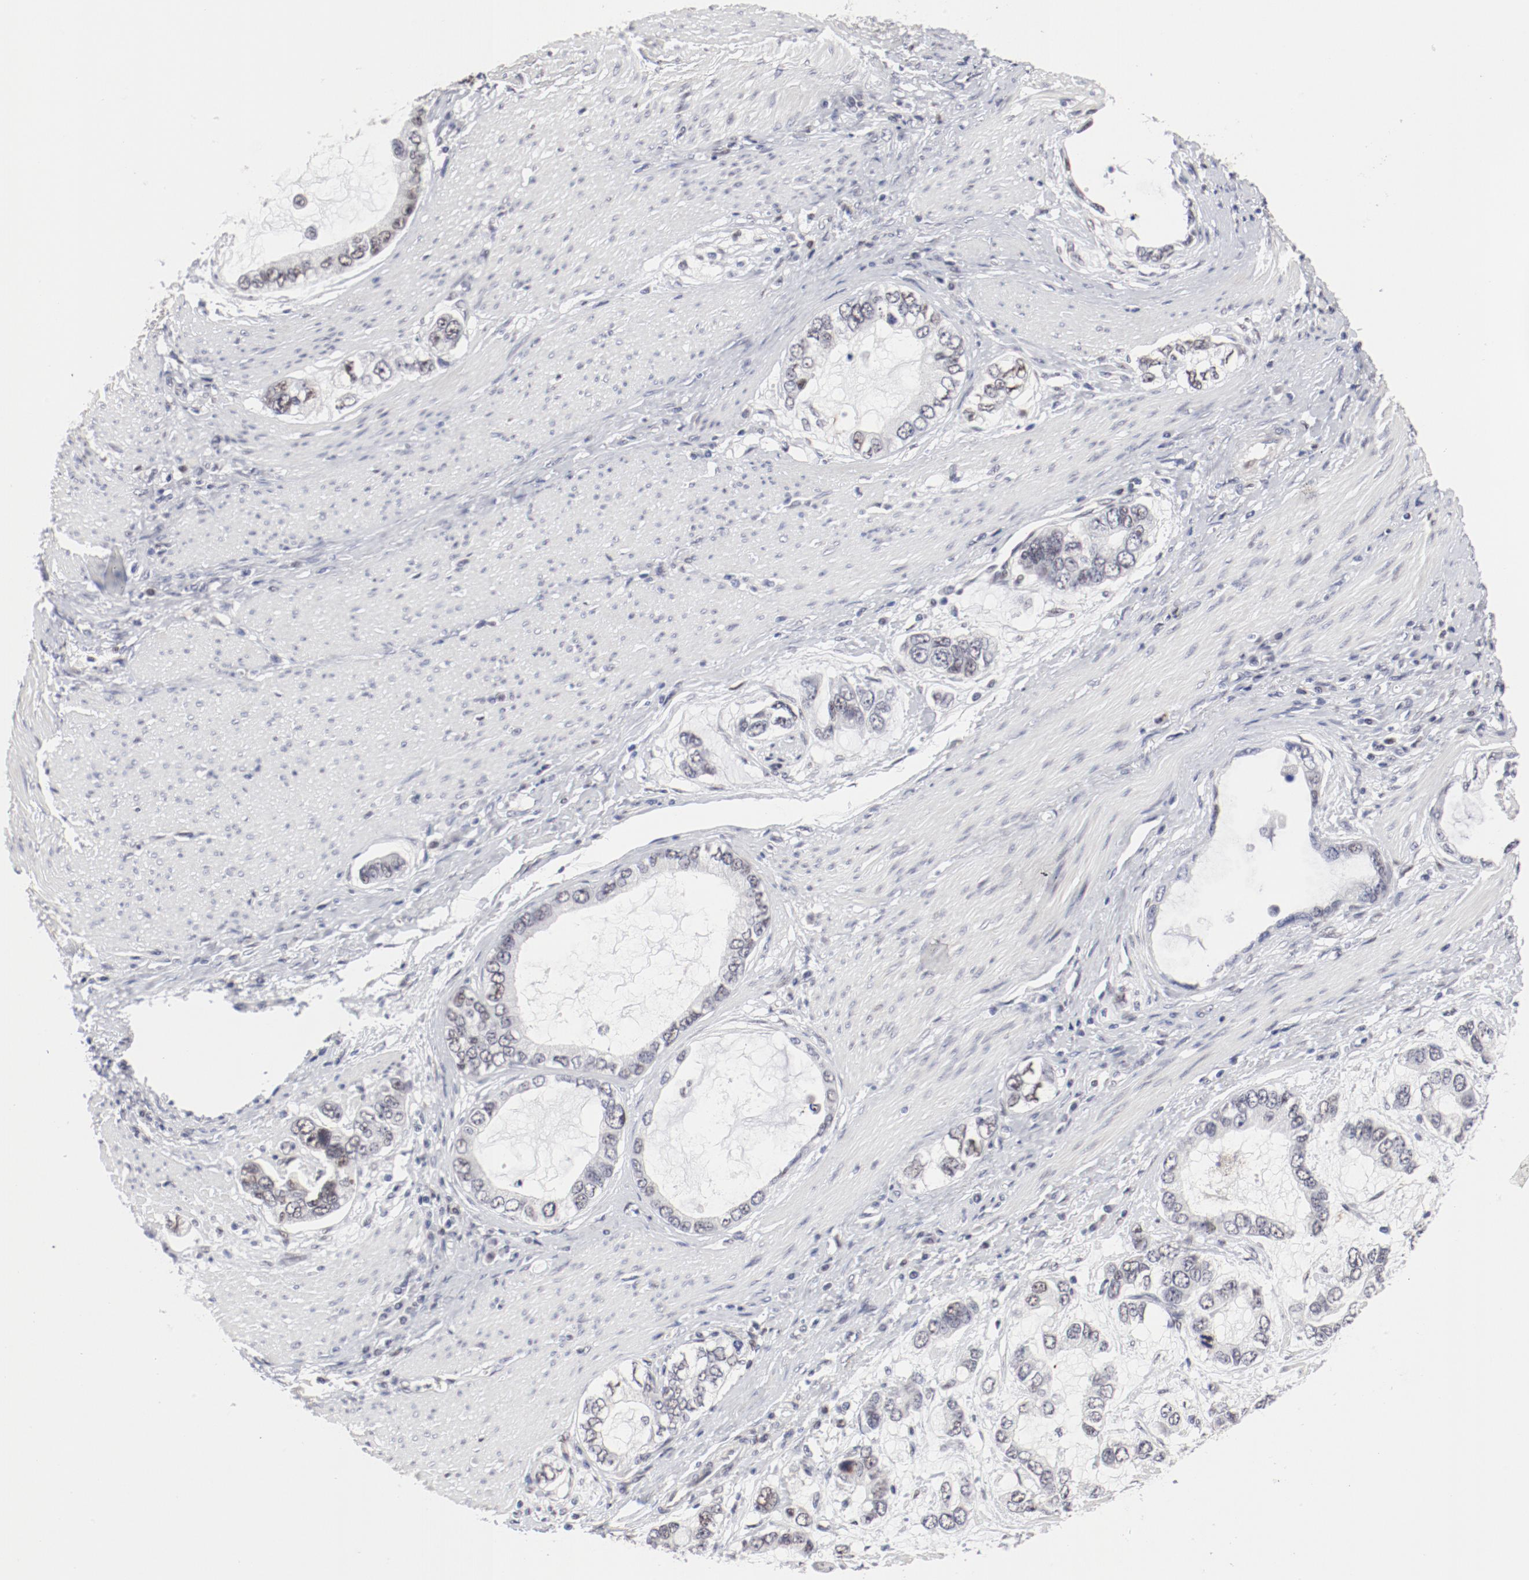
{"staining": {"intensity": "negative", "quantity": "none", "location": "none"}, "tissue": "stomach cancer", "cell_type": "Tumor cells", "image_type": "cancer", "snomed": [{"axis": "morphology", "description": "Adenocarcinoma, NOS"}, {"axis": "topography", "description": "Stomach, lower"}], "caption": "An immunohistochemistry histopathology image of stomach cancer (adenocarcinoma) is shown. There is no staining in tumor cells of stomach cancer (adenocarcinoma).", "gene": "FSCB", "patient": {"sex": "female", "age": 93}}